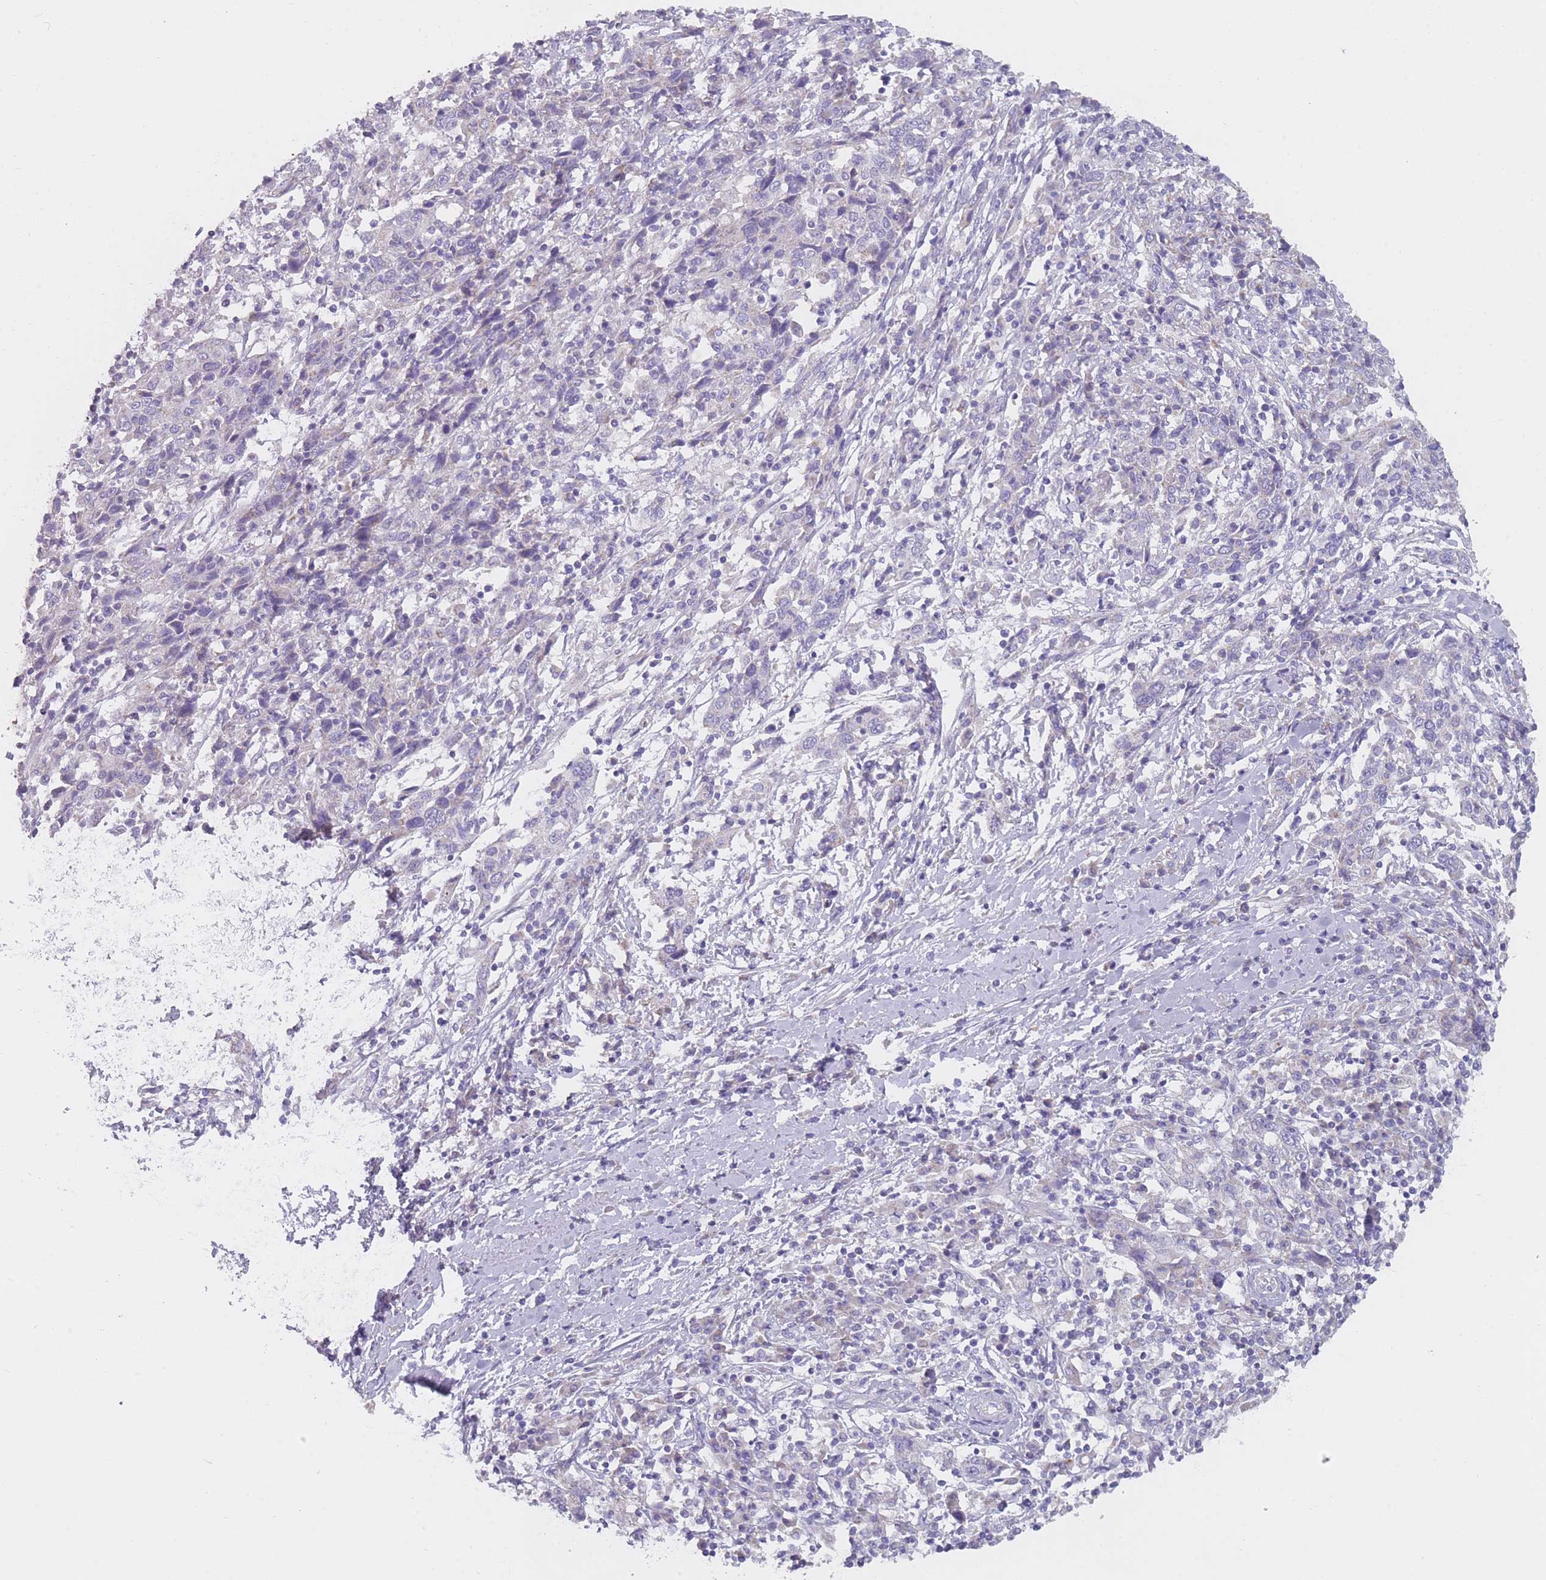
{"staining": {"intensity": "negative", "quantity": "none", "location": "none"}, "tissue": "cervical cancer", "cell_type": "Tumor cells", "image_type": "cancer", "snomed": [{"axis": "morphology", "description": "Squamous cell carcinoma, NOS"}, {"axis": "topography", "description": "Cervix"}], "caption": "Cervical squamous cell carcinoma stained for a protein using immunohistochemistry displays no expression tumor cells.", "gene": "MRPS14", "patient": {"sex": "female", "age": 46}}